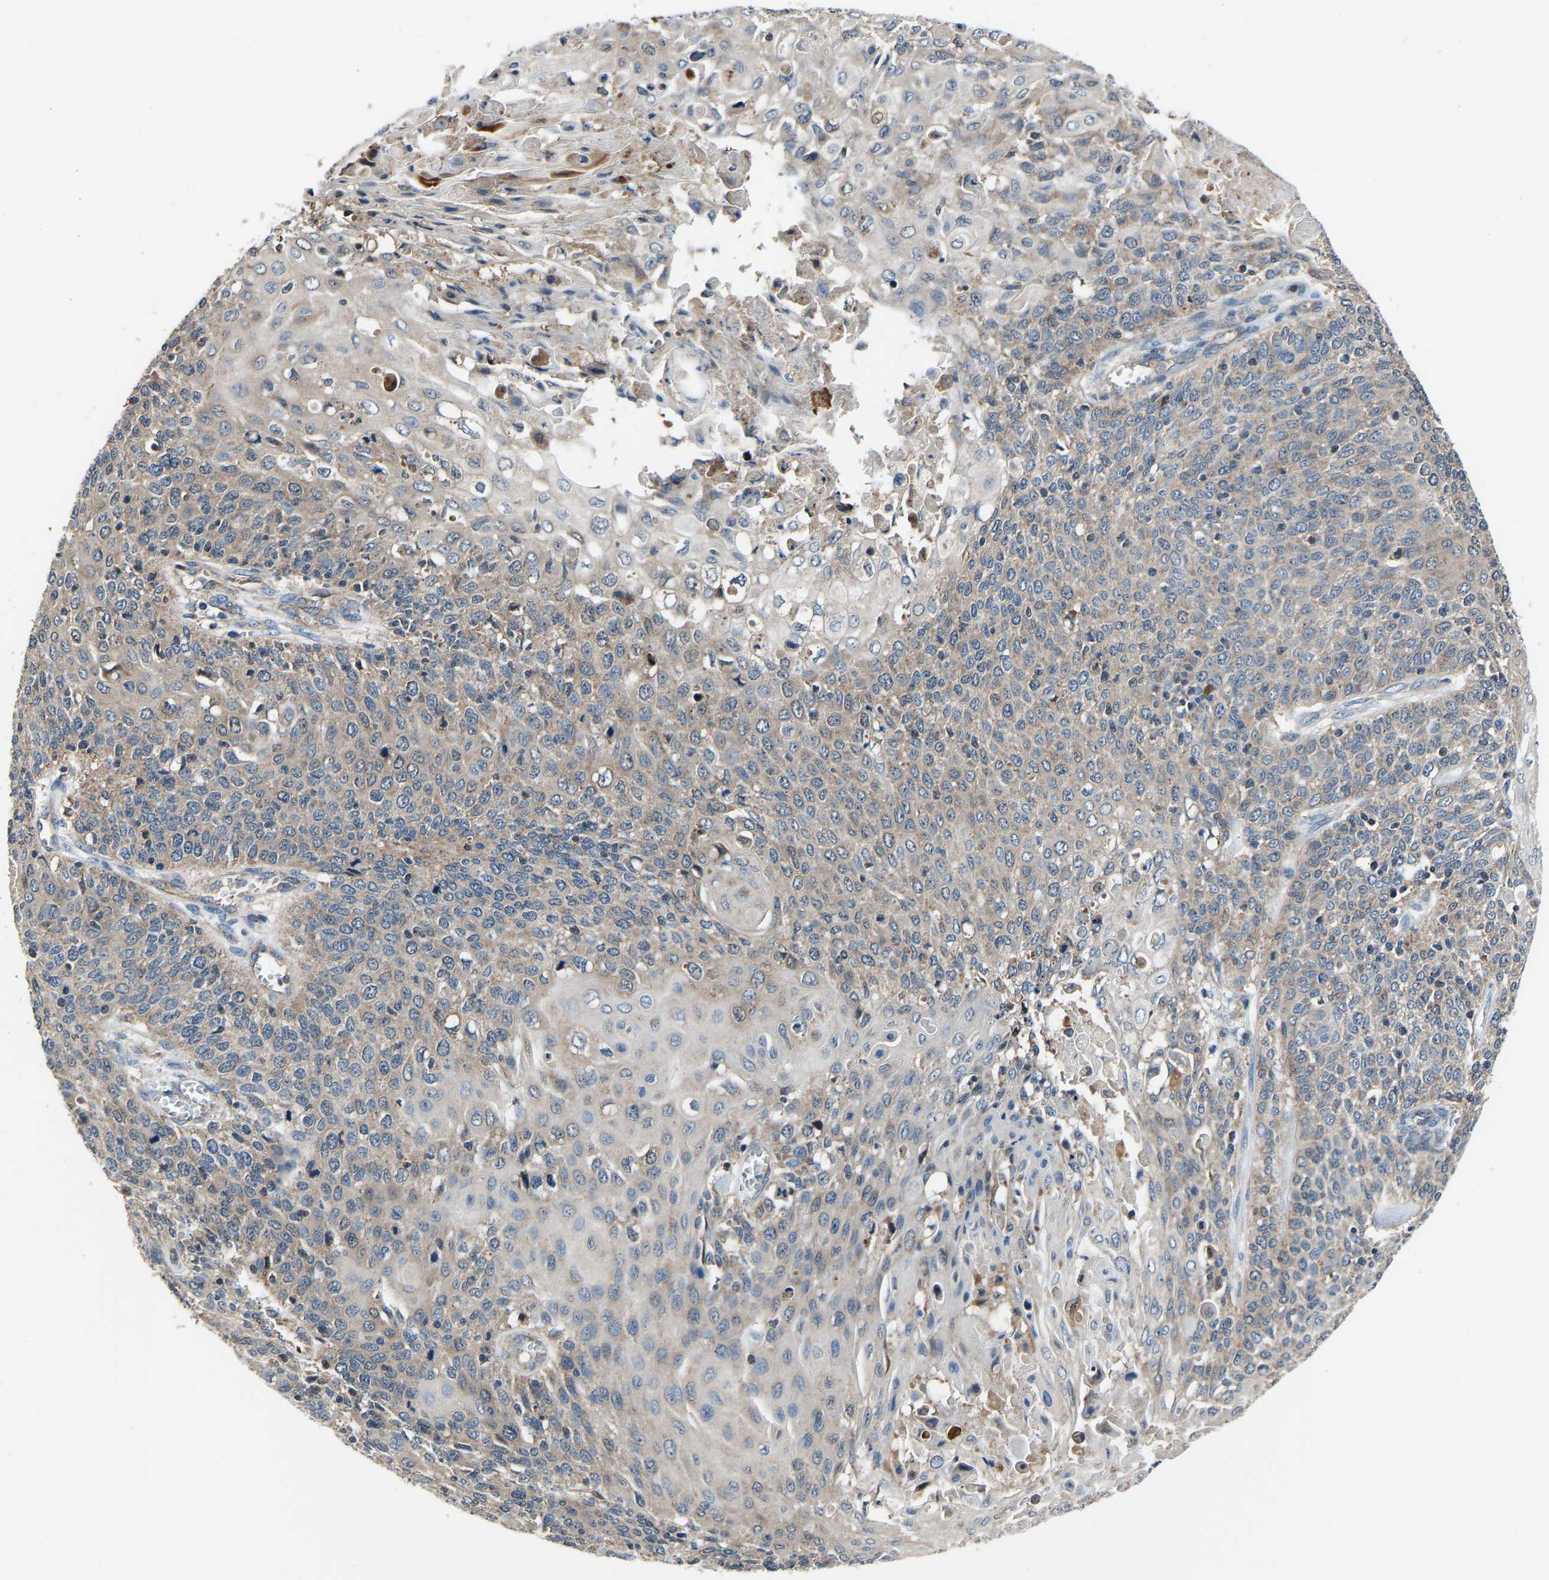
{"staining": {"intensity": "weak", "quantity": "25%-75%", "location": "cytoplasmic/membranous"}, "tissue": "cervical cancer", "cell_type": "Tumor cells", "image_type": "cancer", "snomed": [{"axis": "morphology", "description": "Squamous cell carcinoma, NOS"}, {"axis": "topography", "description": "Cervix"}], "caption": "Brown immunohistochemical staining in cervical cancer reveals weak cytoplasmic/membranous staining in about 25%-75% of tumor cells.", "gene": "GGCT", "patient": {"sex": "female", "age": 39}}